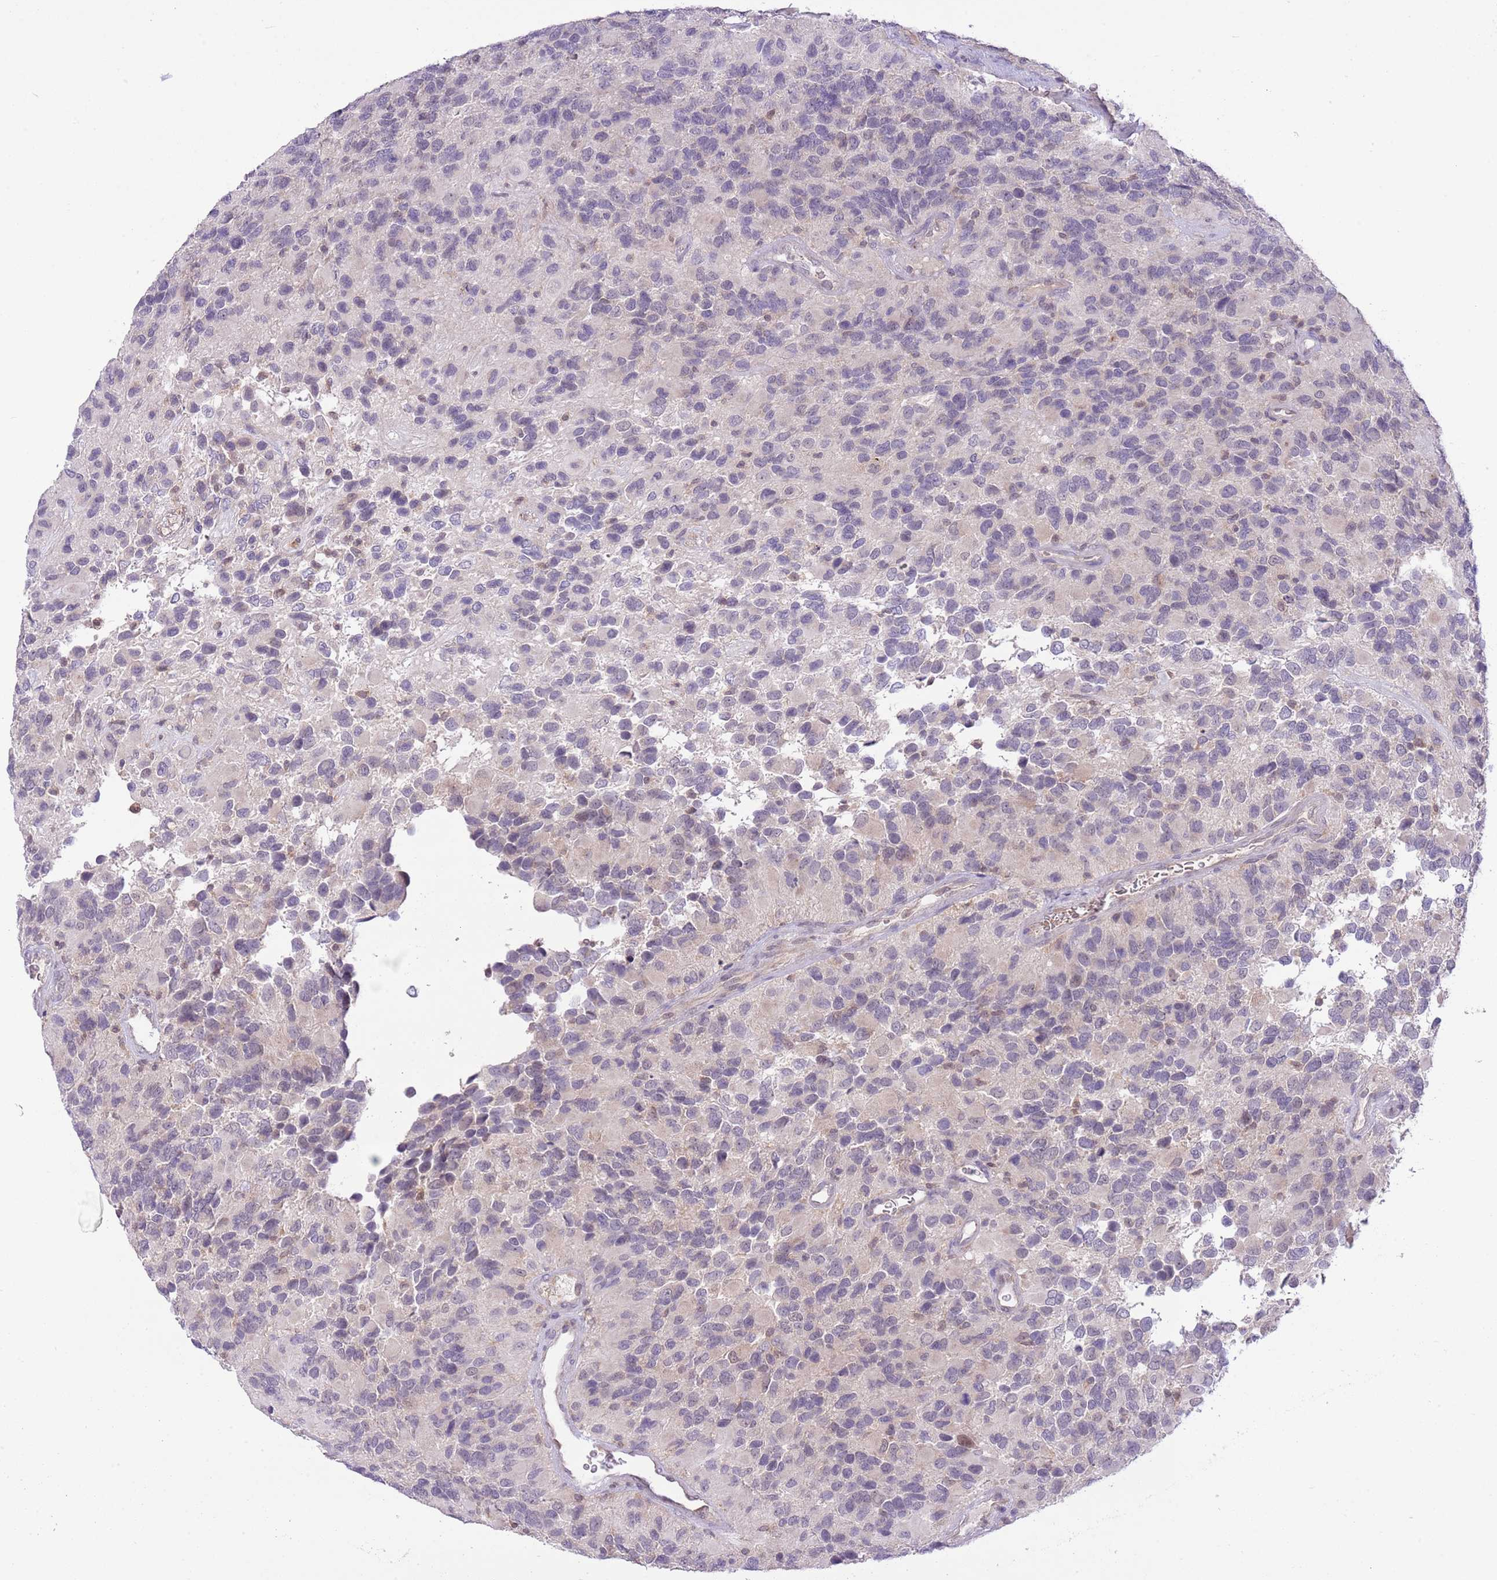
{"staining": {"intensity": "negative", "quantity": "none", "location": "none"}, "tissue": "glioma", "cell_type": "Tumor cells", "image_type": "cancer", "snomed": [{"axis": "morphology", "description": "Glioma, malignant, High grade"}, {"axis": "topography", "description": "Brain"}], "caption": "An immunohistochemistry histopathology image of malignant glioma (high-grade) is shown. There is no staining in tumor cells of malignant glioma (high-grade). (DAB (3,3'-diaminobenzidine) immunohistochemistry, high magnification).", "gene": "GALK2", "patient": {"sex": "male", "age": 77}}